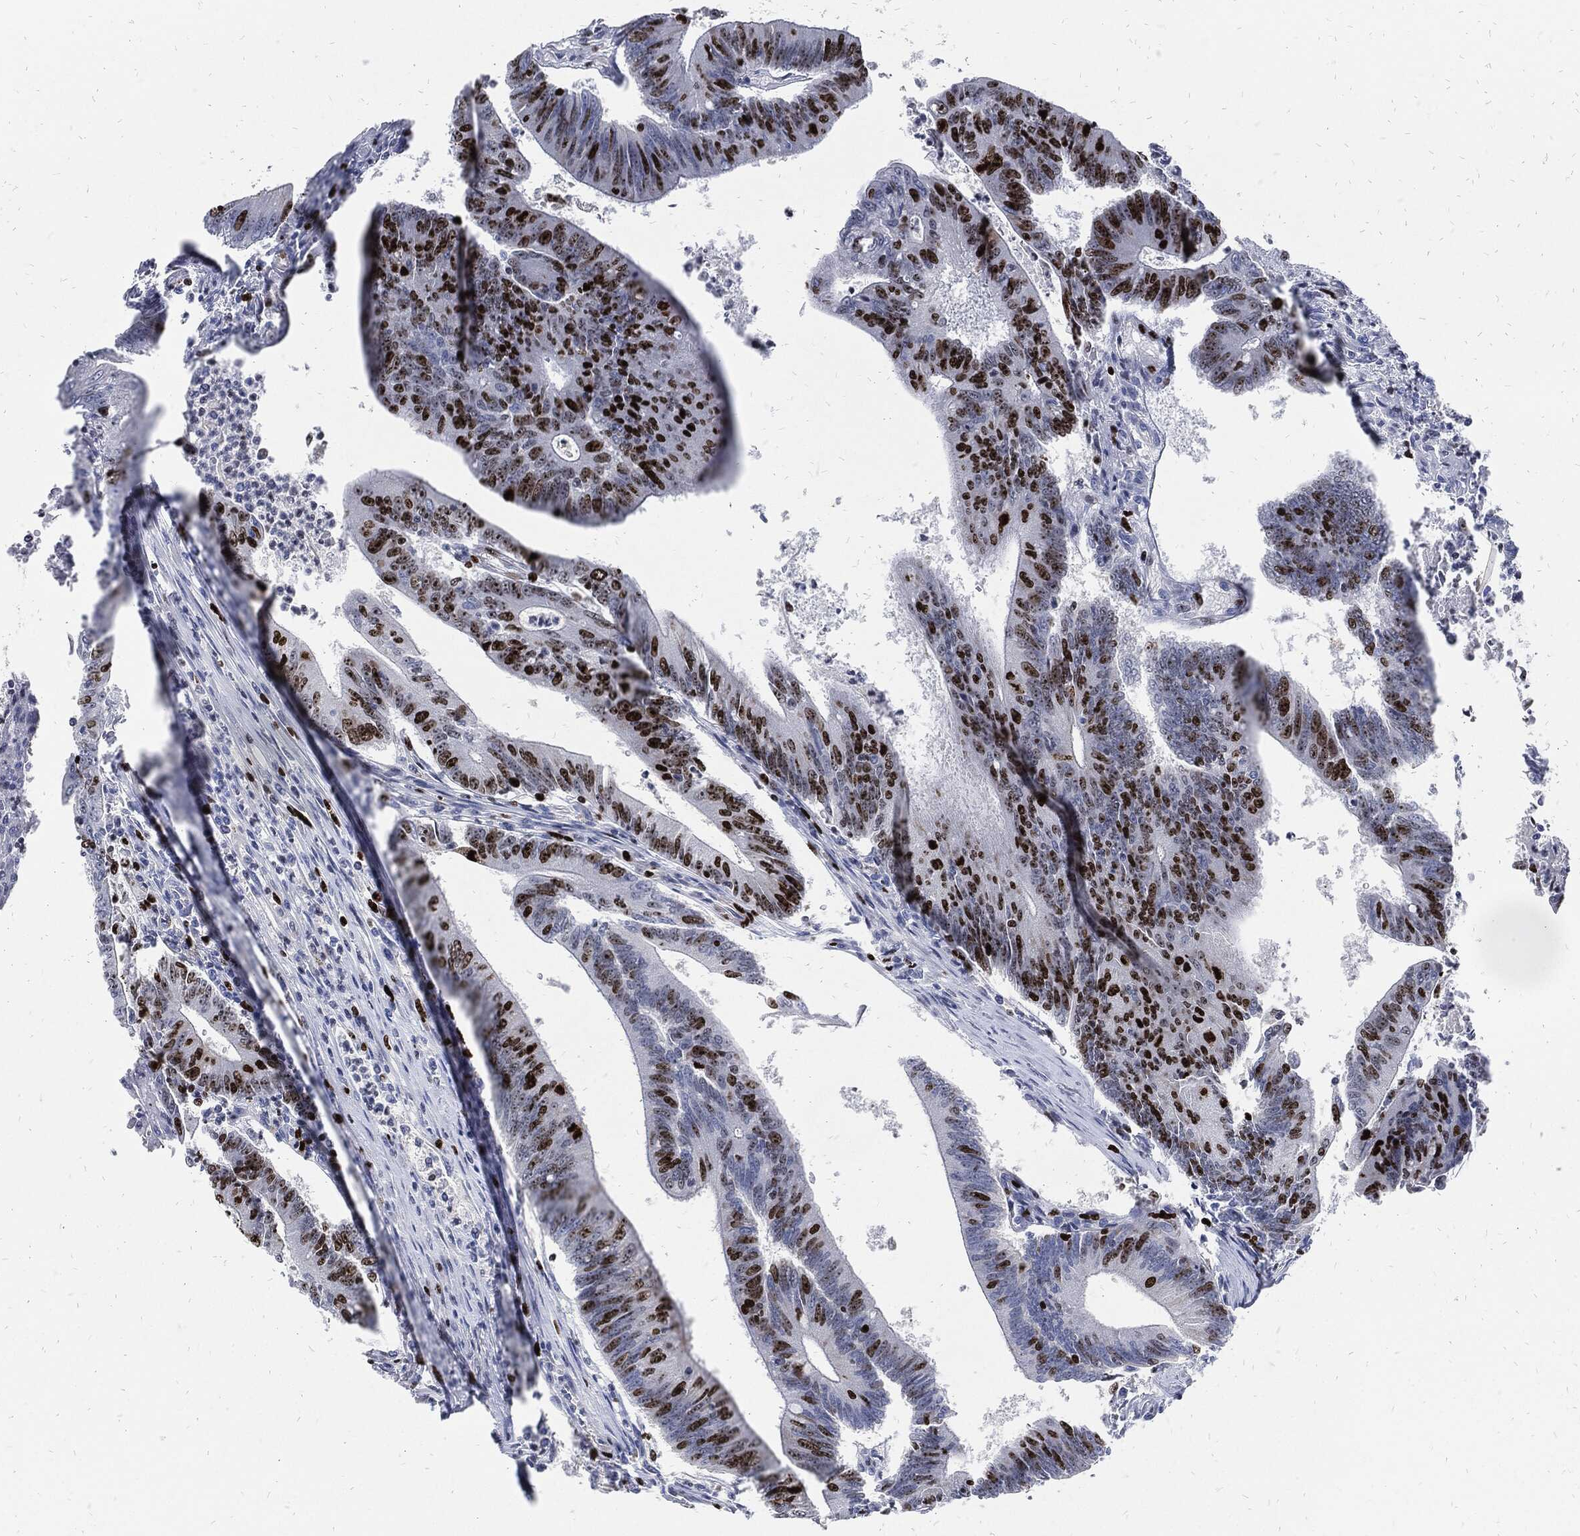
{"staining": {"intensity": "strong", "quantity": "25%-75%", "location": "nuclear"}, "tissue": "colorectal cancer", "cell_type": "Tumor cells", "image_type": "cancer", "snomed": [{"axis": "morphology", "description": "Adenocarcinoma, NOS"}, {"axis": "topography", "description": "Colon"}], "caption": "An IHC histopathology image of neoplastic tissue is shown. Protein staining in brown labels strong nuclear positivity in colorectal adenocarcinoma within tumor cells. (Brightfield microscopy of DAB IHC at high magnification).", "gene": "MKI67", "patient": {"sex": "female", "age": 70}}